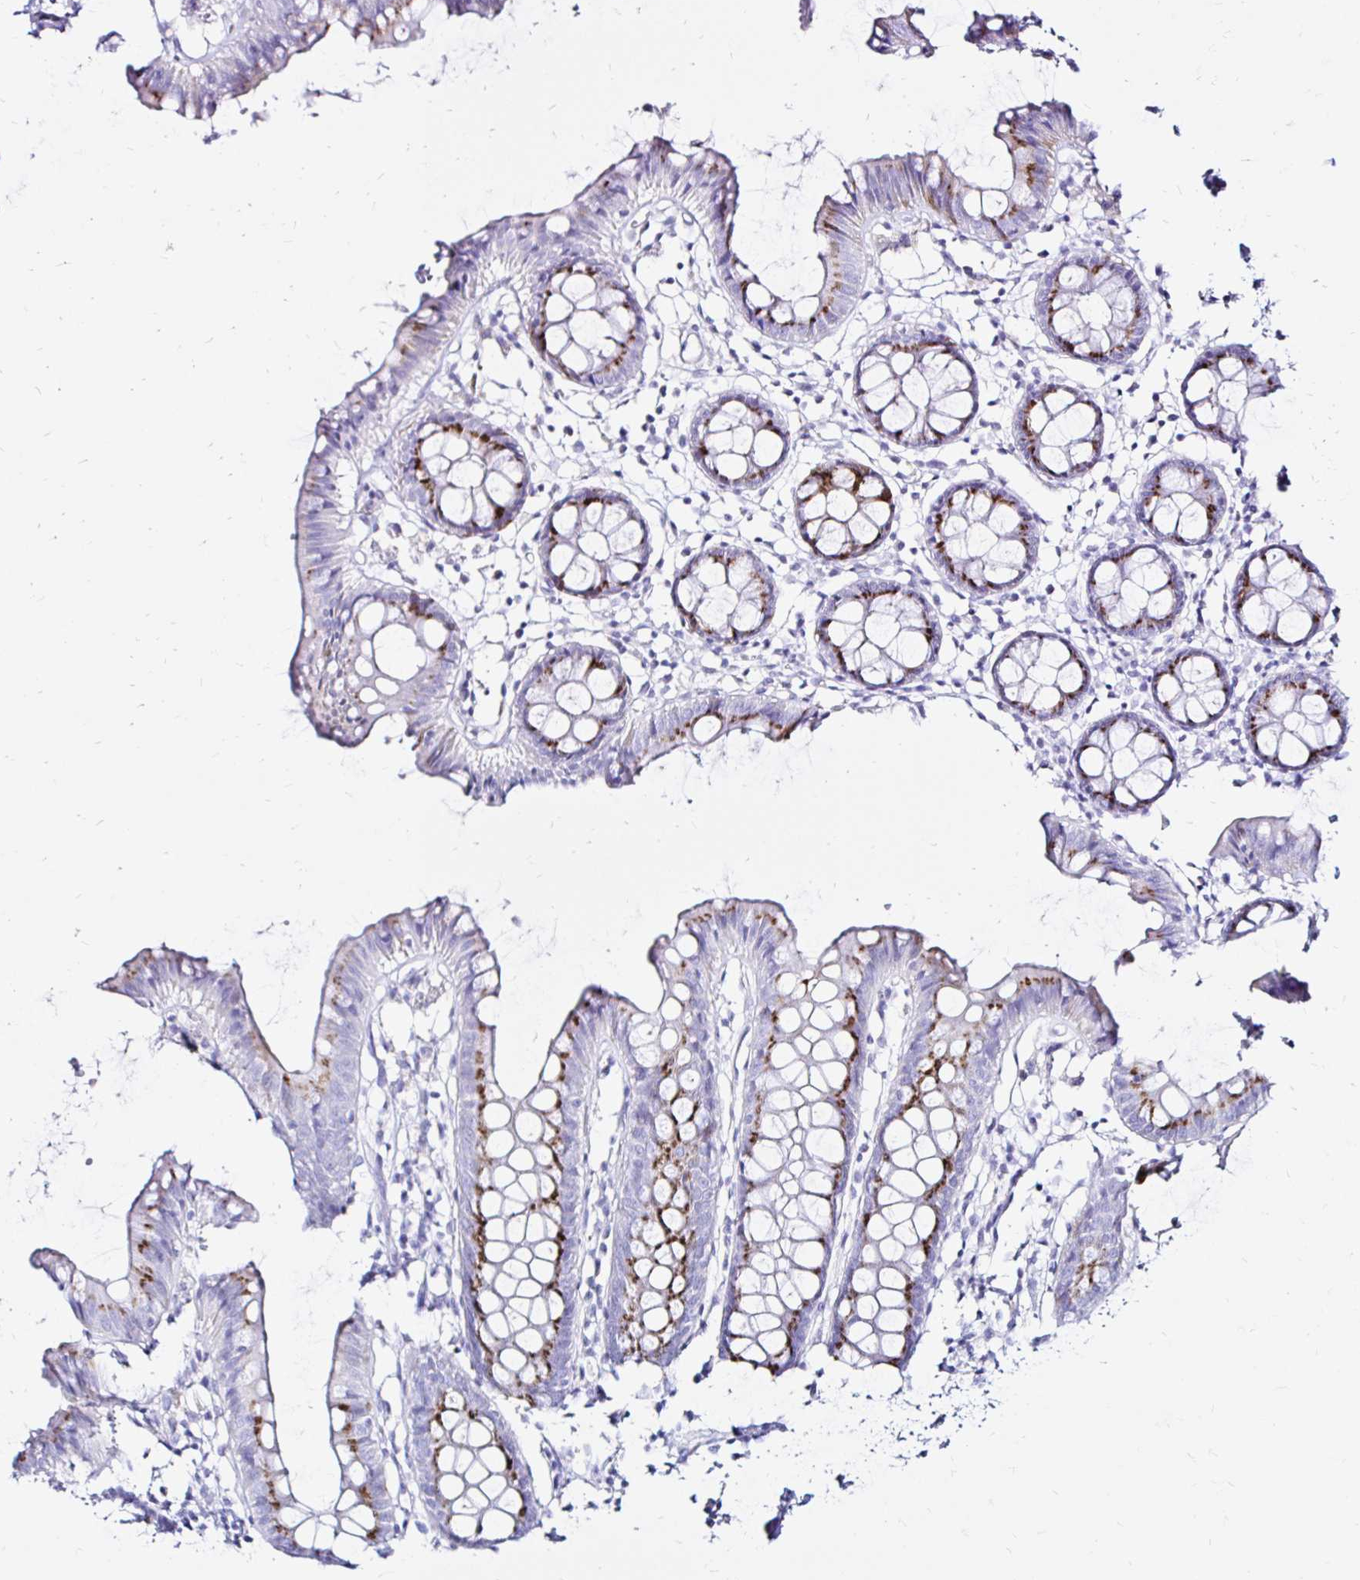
{"staining": {"intensity": "negative", "quantity": "none", "location": "none"}, "tissue": "colon", "cell_type": "Endothelial cells", "image_type": "normal", "snomed": [{"axis": "morphology", "description": "Normal tissue, NOS"}, {"axis": "topography", "description": "Colon"}], "caption": "High magnification brightfield microscopy of unremarkable colon stained with DAB (brown) and counterstained with hematoxylin (blue): endothelial cells show no significant positivity. (DAB (3,3'-diaminobenzidine) IHC with hematoxylin counter stain).", "gene": "ZNF432", "patient": {"sex": "female", "age": 84}}